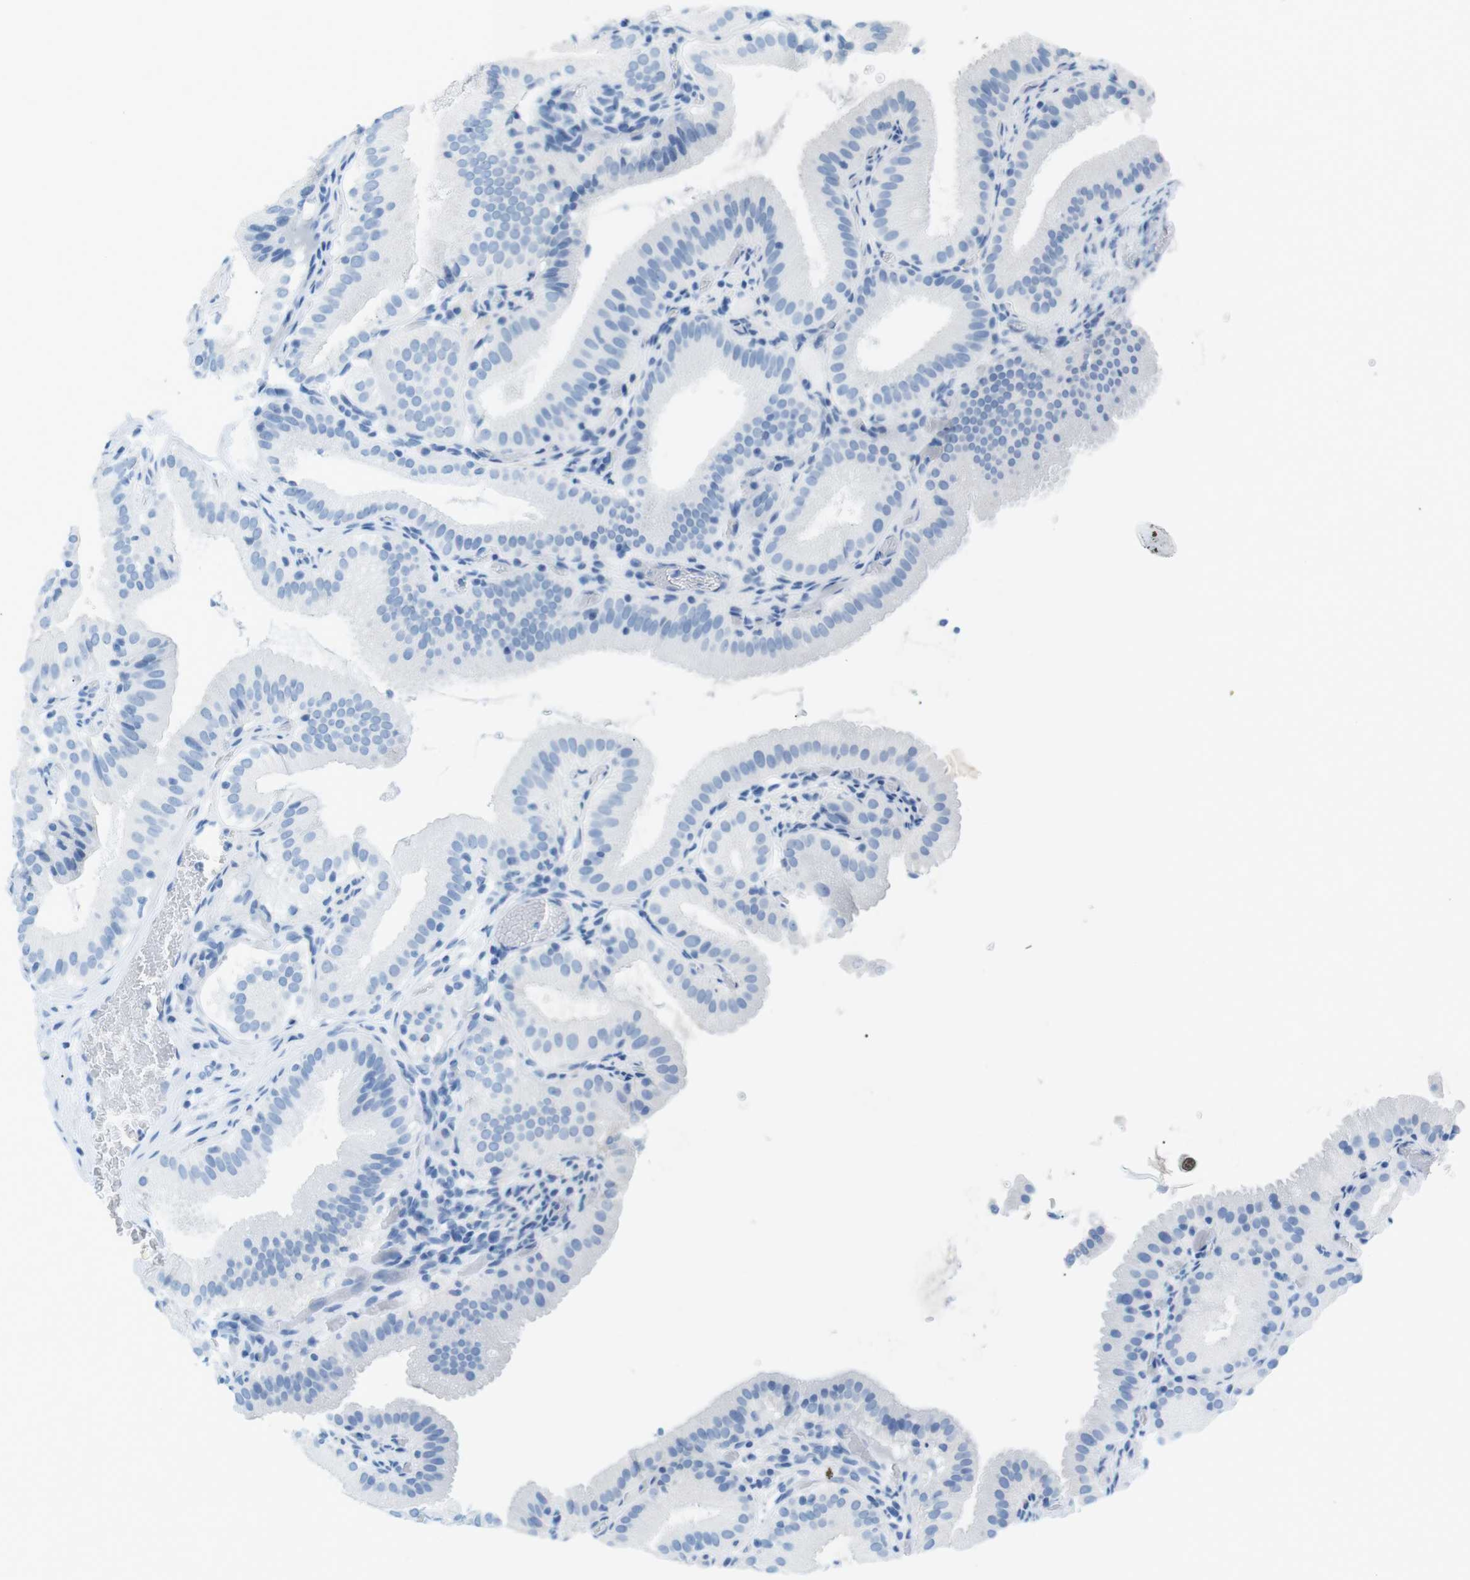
{"staining": {"intensity": "negative", "quantity": "none", "location": "none"}, "tissue": "gallbladder", "cell_type": "Glandular cells", "image_type": "normal", "snomed": [{"axis": "morphology", "description": "Normal tissue, NOS"}, {"axis": "topography", "description": "Gallbladder"}], "caption": "A photomicrograph of human gallbladder is negative for staining in glandular cells.", "gene": "SALL4", "patient": {"sex": "male", "age": 54}}